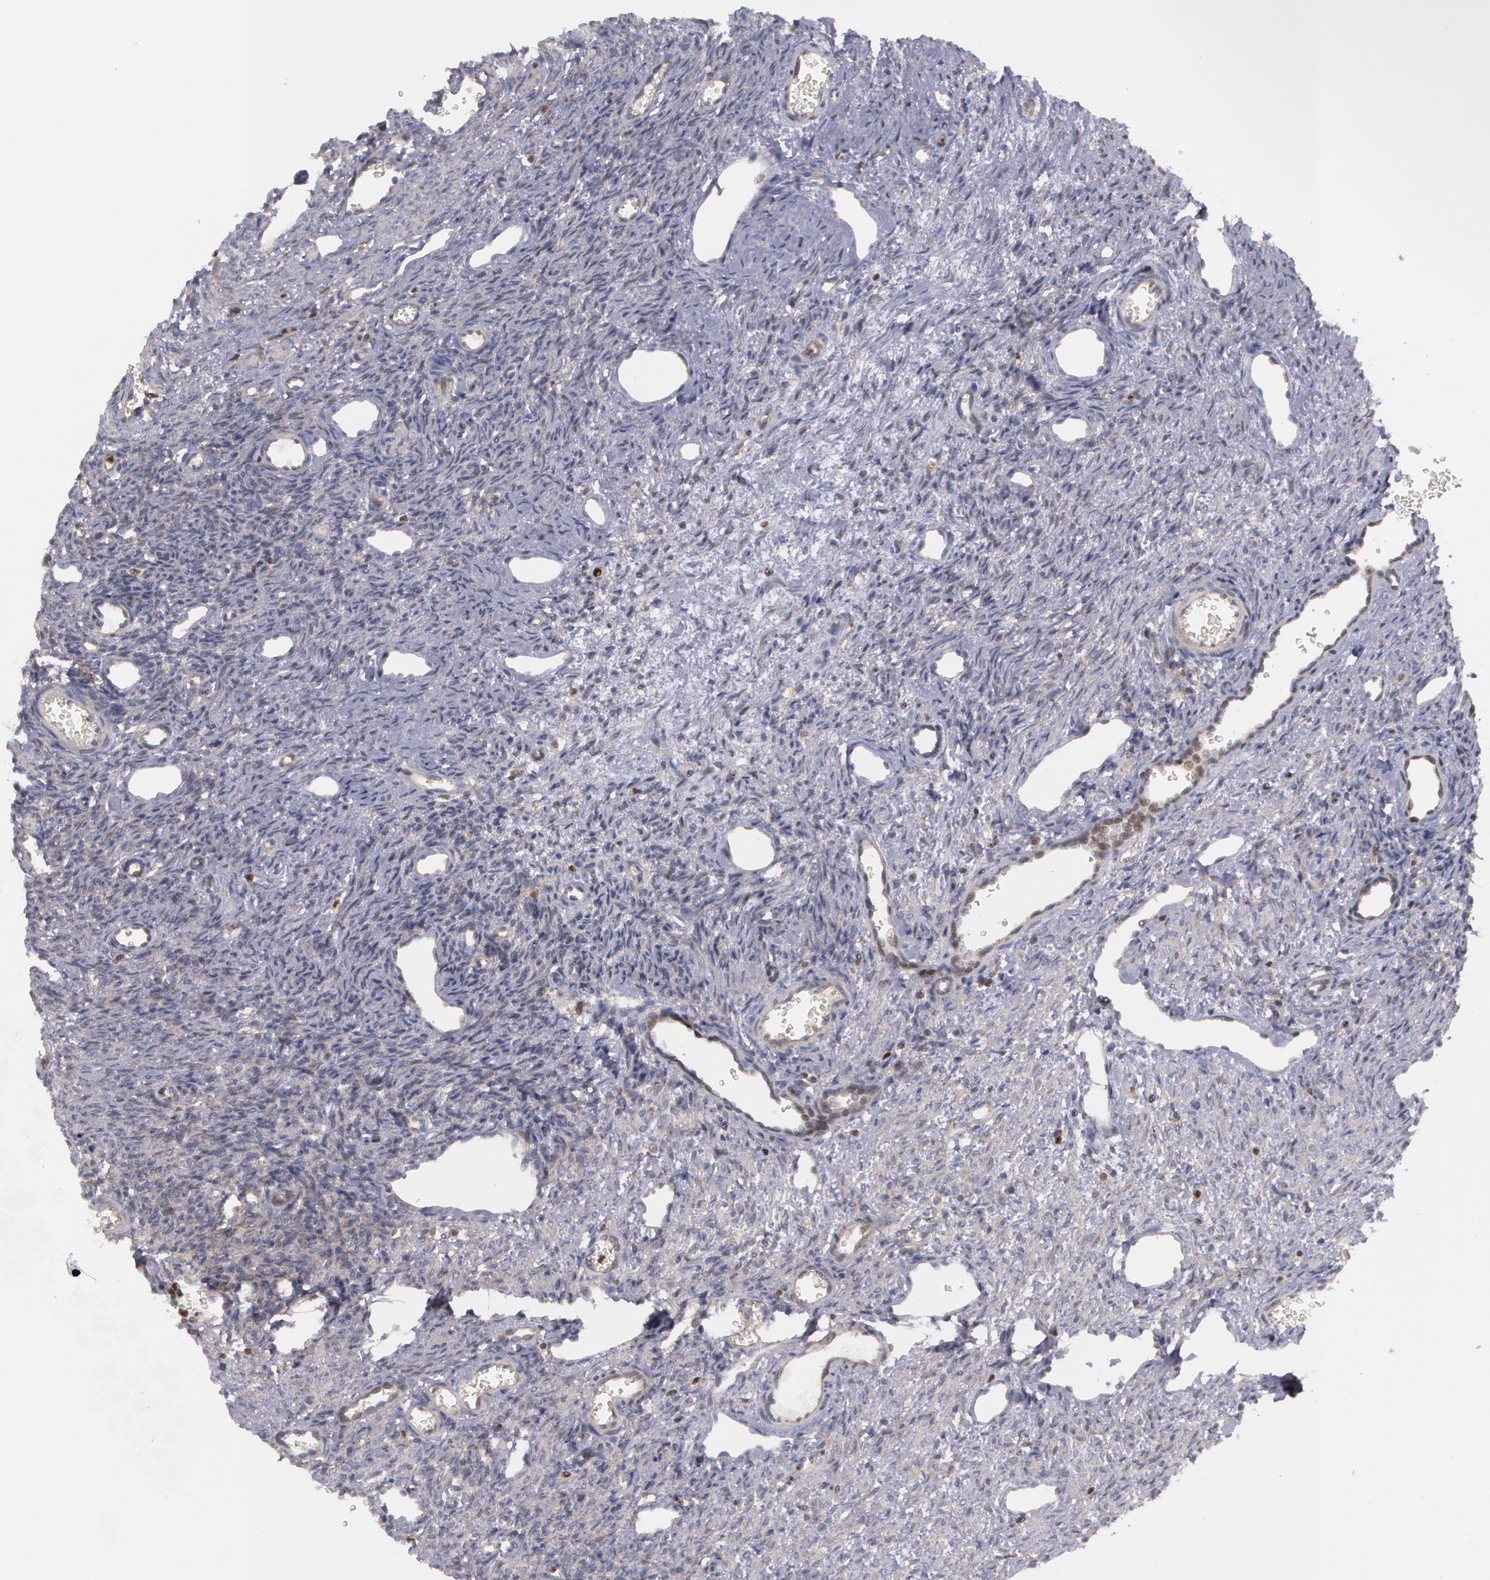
{"staining": {"intensity": "moderate", "quantity": ">75%", "location": "cytoplasmic/membranous"}, "tissue": "ovary", "cell_type": "Follicle cells", "image_type": "normal", "snomed": [{"axis": "morphology", "description": "Normal tissue, NOS"}, {"axis": "topography", "description": "Ovary"}], "caption": "Unremarkable ovary demonstrates moderate cytoplasmic/membranous positivity in approximately >75% of follicle cells.", "gene": "ERBB2", "patient": {"sex": "female", "age": 33}}